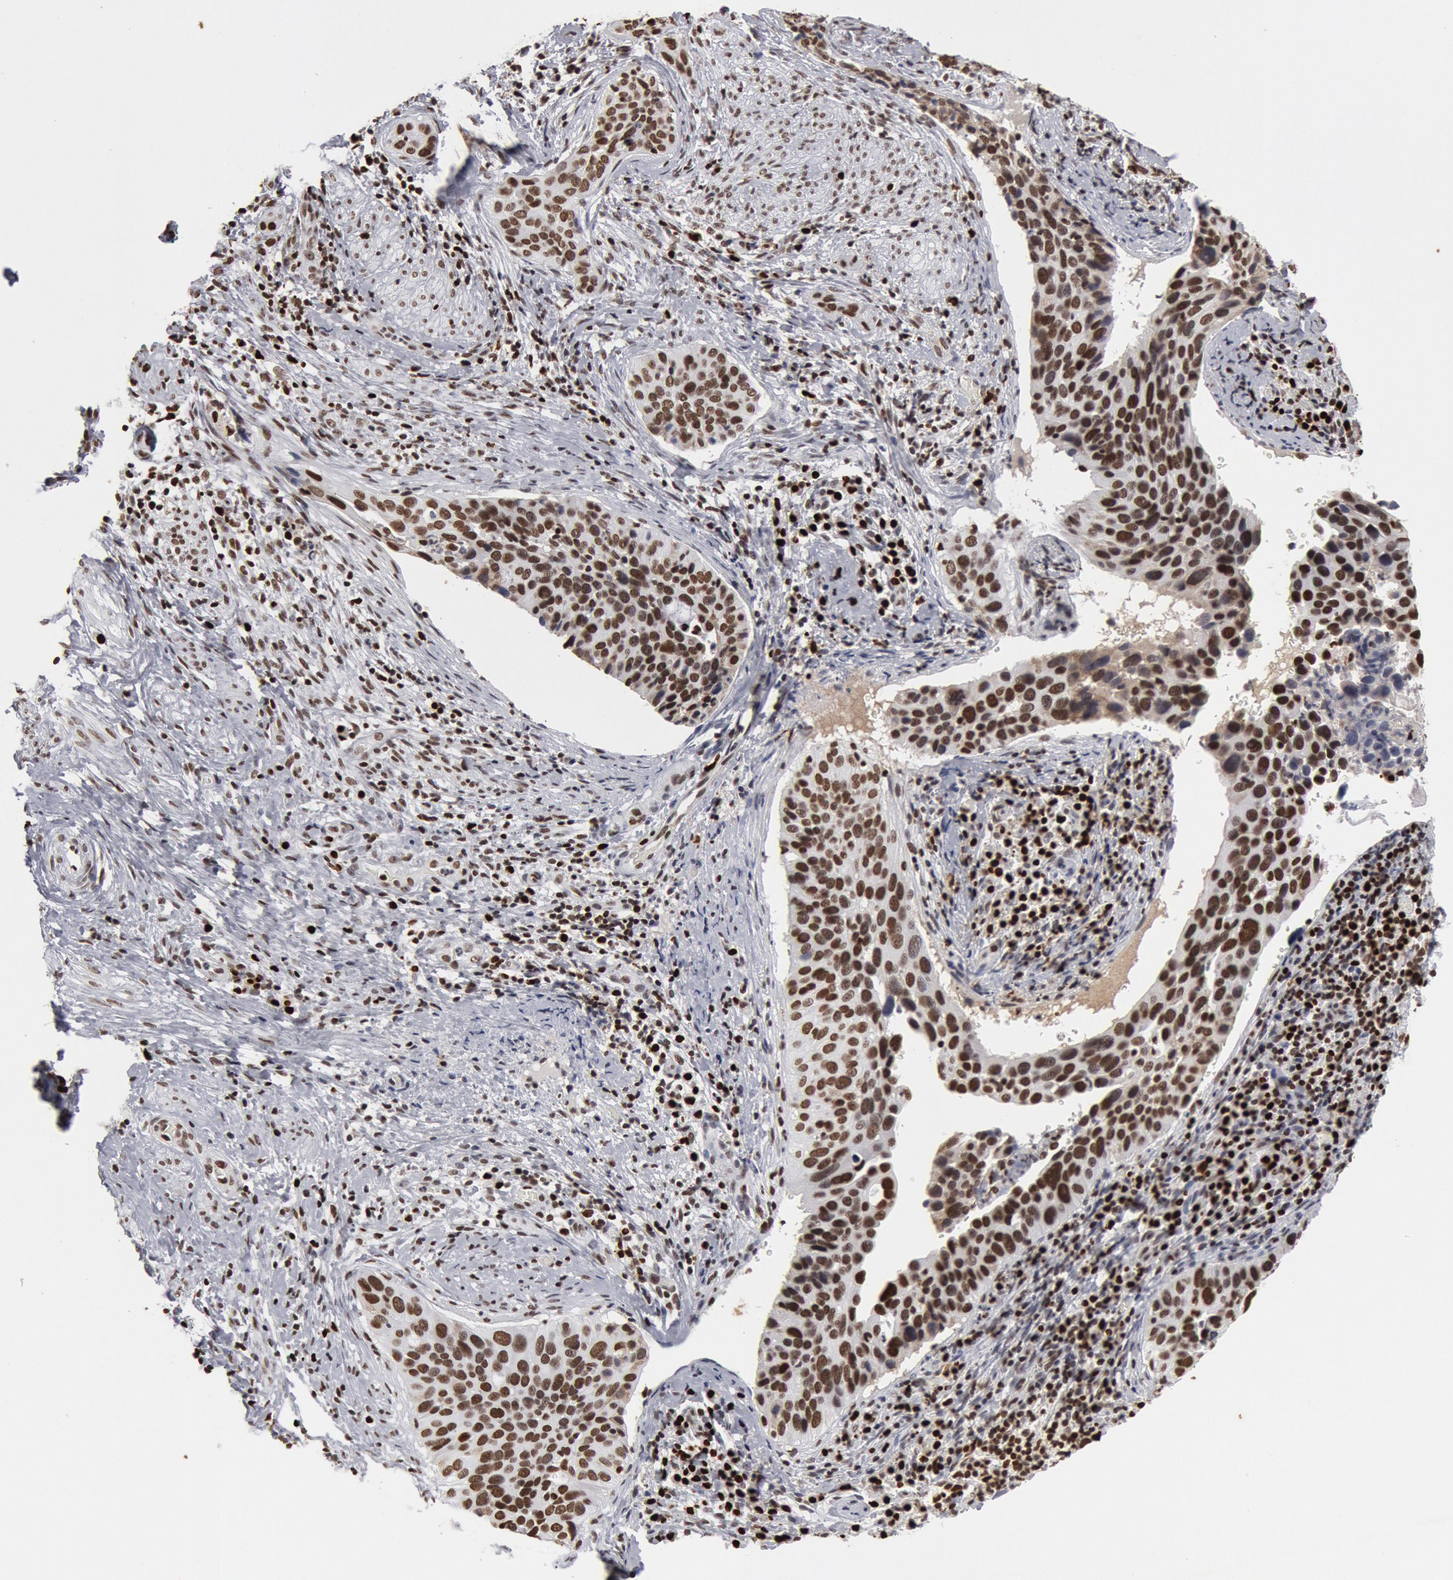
{"staining": {"intensity": "strong", "quantity": ">75%", "location": "nuclear"}, "tissue": "cervical cancer", "cell_type": "Tumor cells", "image_type": "cancer", "snomed": [{"axis": "morphology", "description": "Squamous cell carcinoma, NOS"}, {"axis": "topography", "description": "Cervix"}], "caption": "The image exhibits immunohistochemical staining of cervical squamous cell carcinoma. There is strong nuclear expression is appreciated in about >75% of tumor cells.", "gene": "SUB1", "patient": {"sex": "female", "age": 31}}